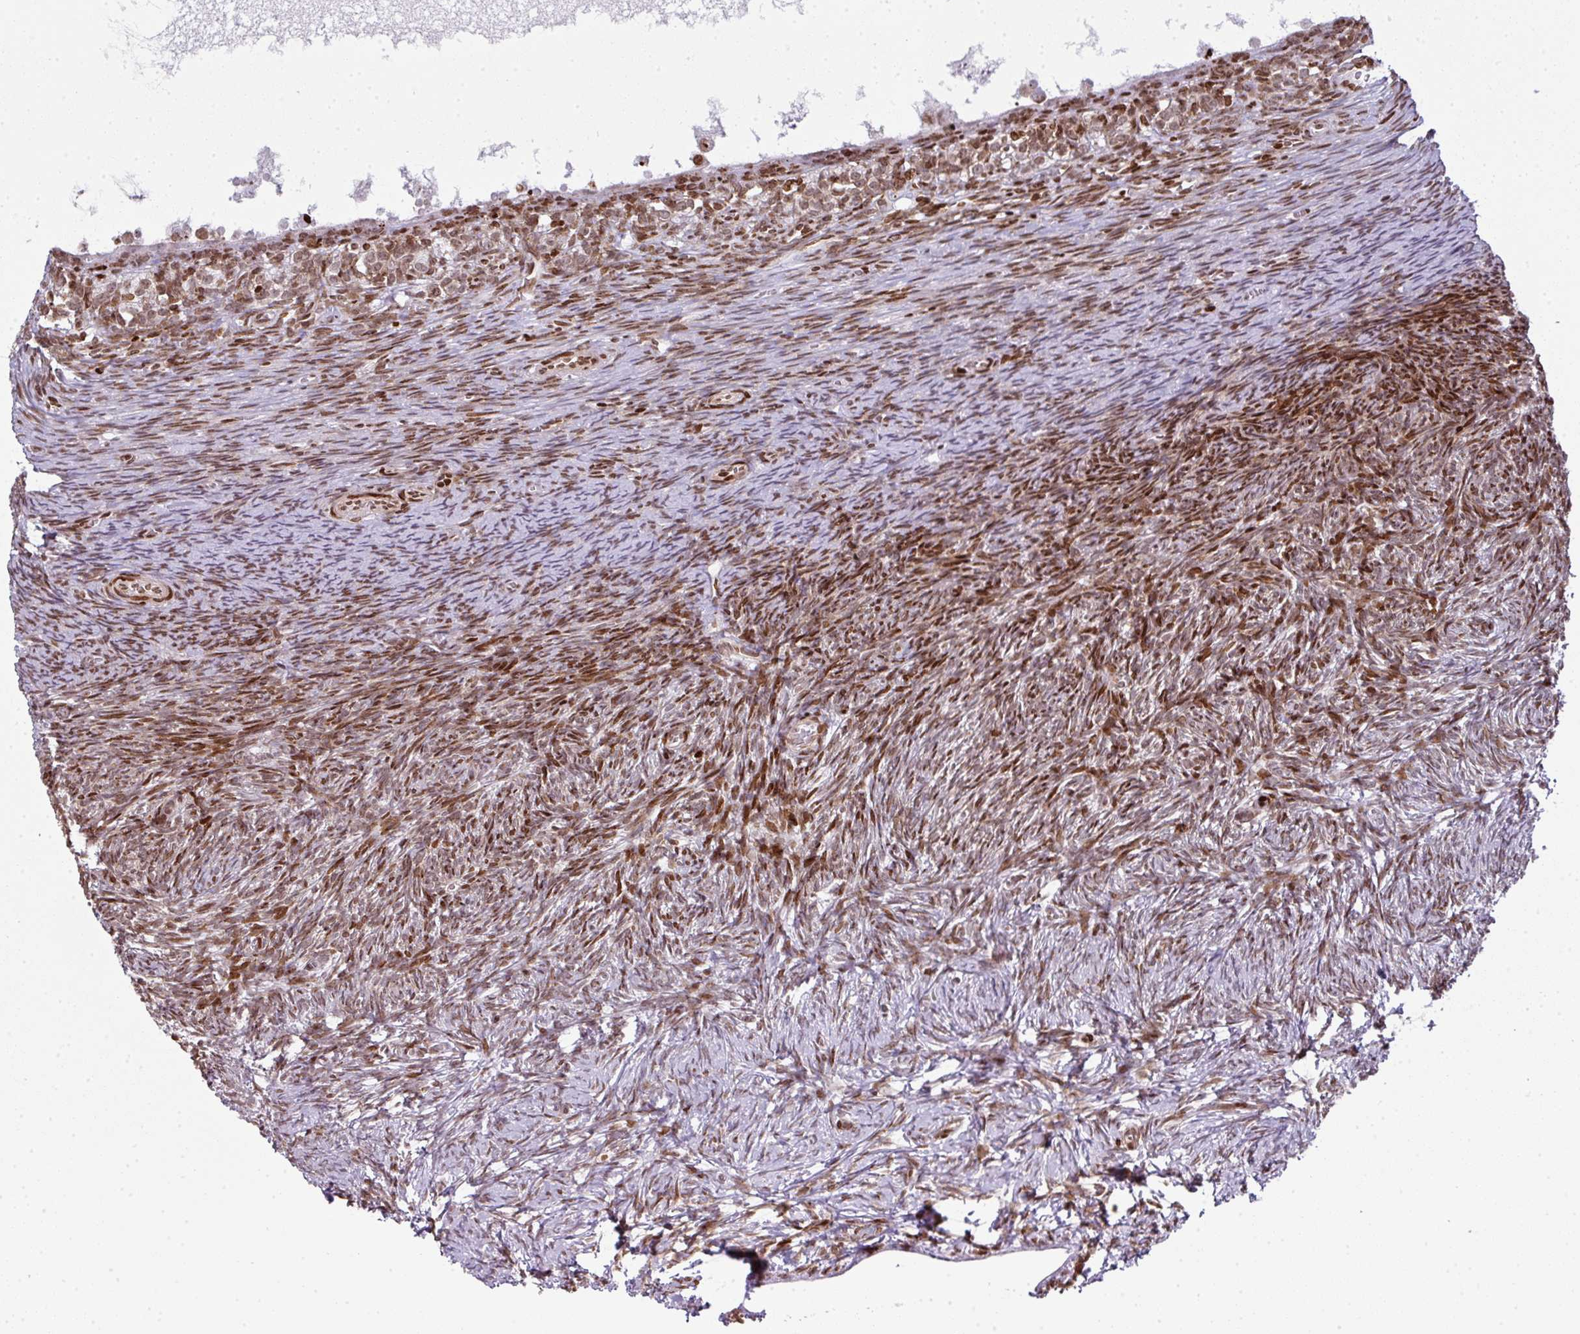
{"staining": {"intensity": "moderate", "quantity": ">75%", "location": "nuclear"}, "tissue": "ovary", "cell_type": "Ovarian stroma cells", "image_type": "normal", "snomed": [{"axis": "morphology", "description": "Normal tissue, NOS"}, {"axis": "topography", "description": "Ovary"}], "caption": "IHC of benign ovary demonstrates medium levels of moderate nuclear positivity in about >75% of ovarian stroma cells.", "gene": "RASL11A", "patient": {"sex": "female", "age": 39}}